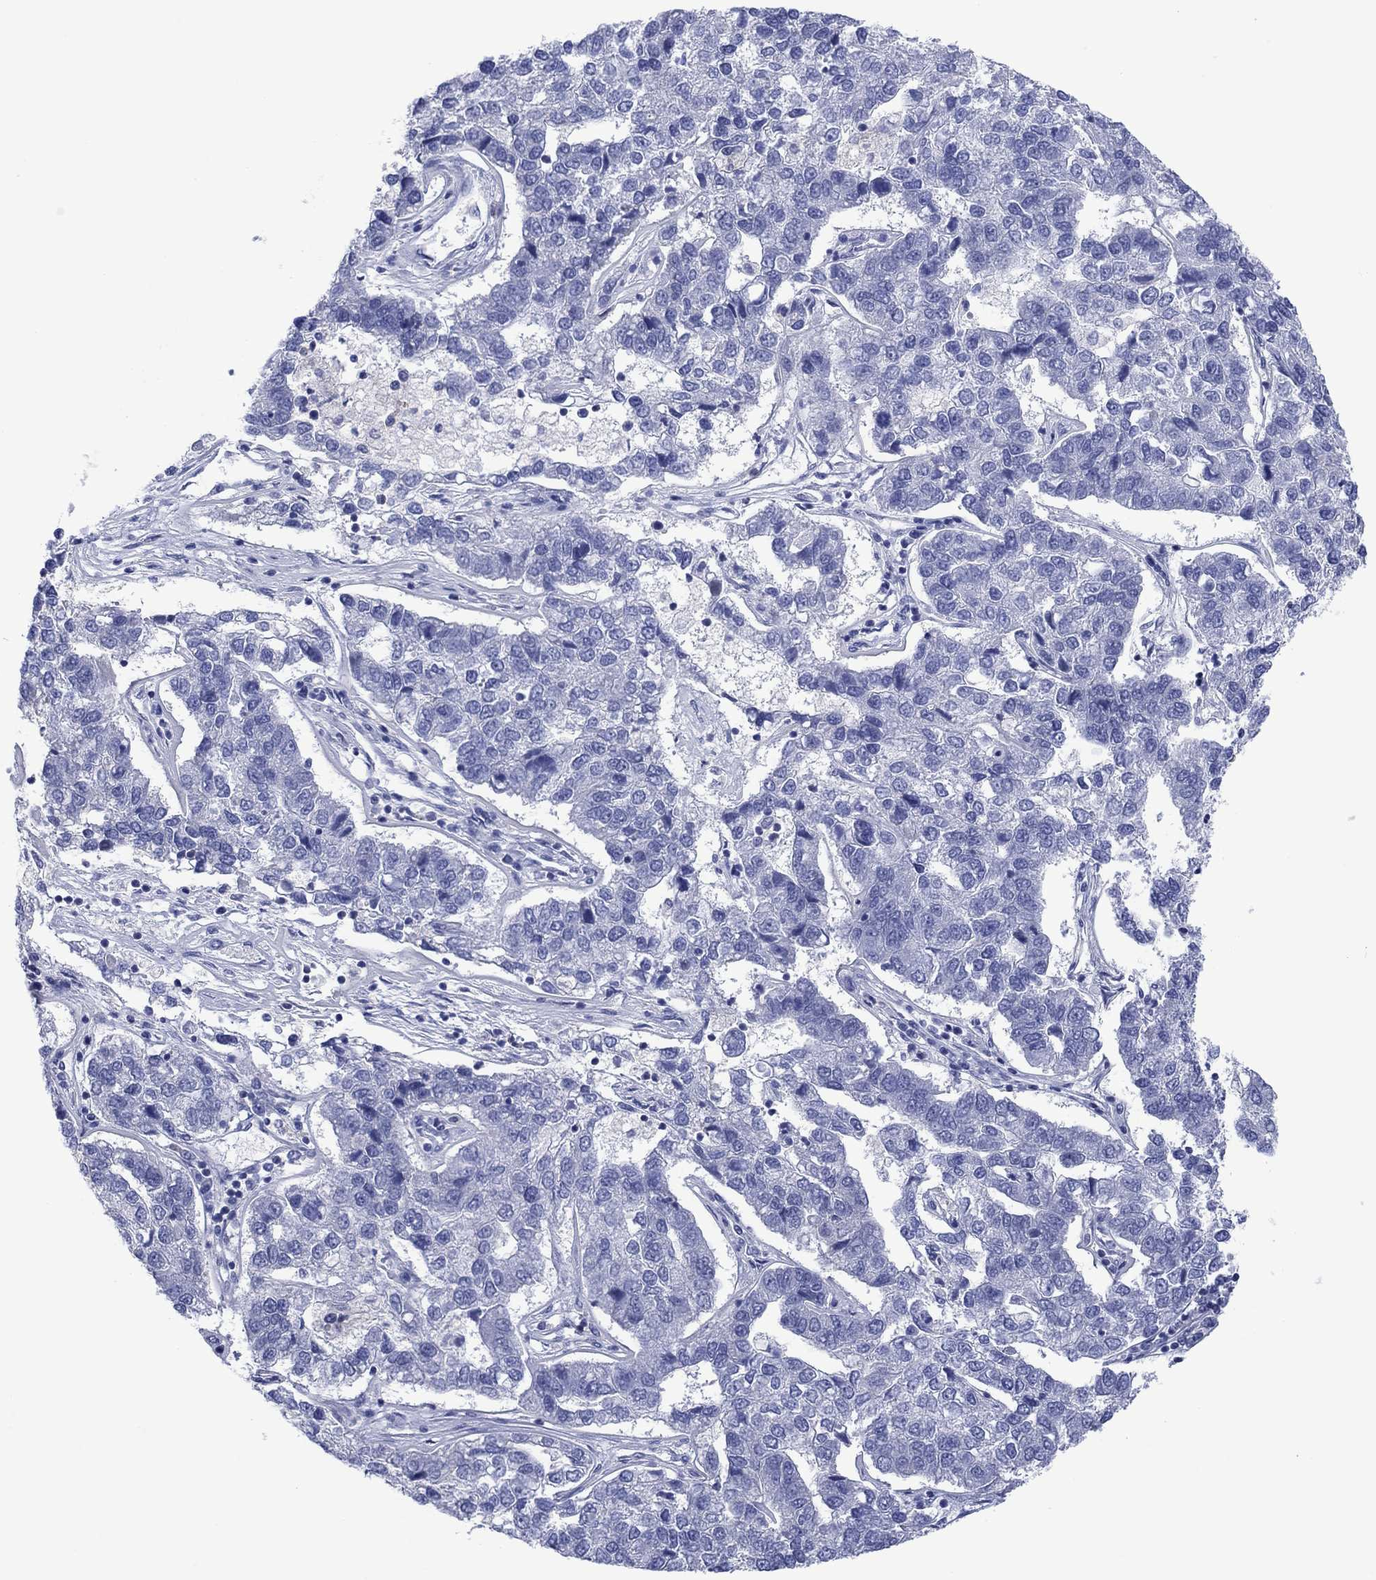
{"staining": {"intensity": "negative", "quantity": "none", "location": "none"}, "tissue": "pancreatic cancer", "cell_type": "Tumor cells", "image_type": "cancer", "snomed": [{"axis": "morphology", "description": "Adenocarcinoma, NOS"}, {"axis": "topography", "description": "Pancreas"}], "caption": "This is an IHC photomicrograph of human pancreatic cancer (adenocarcinoma). There is no expression in tumor cells.", "gene": "FER1L6", "patient": {"sex": "female", "age": 61}}